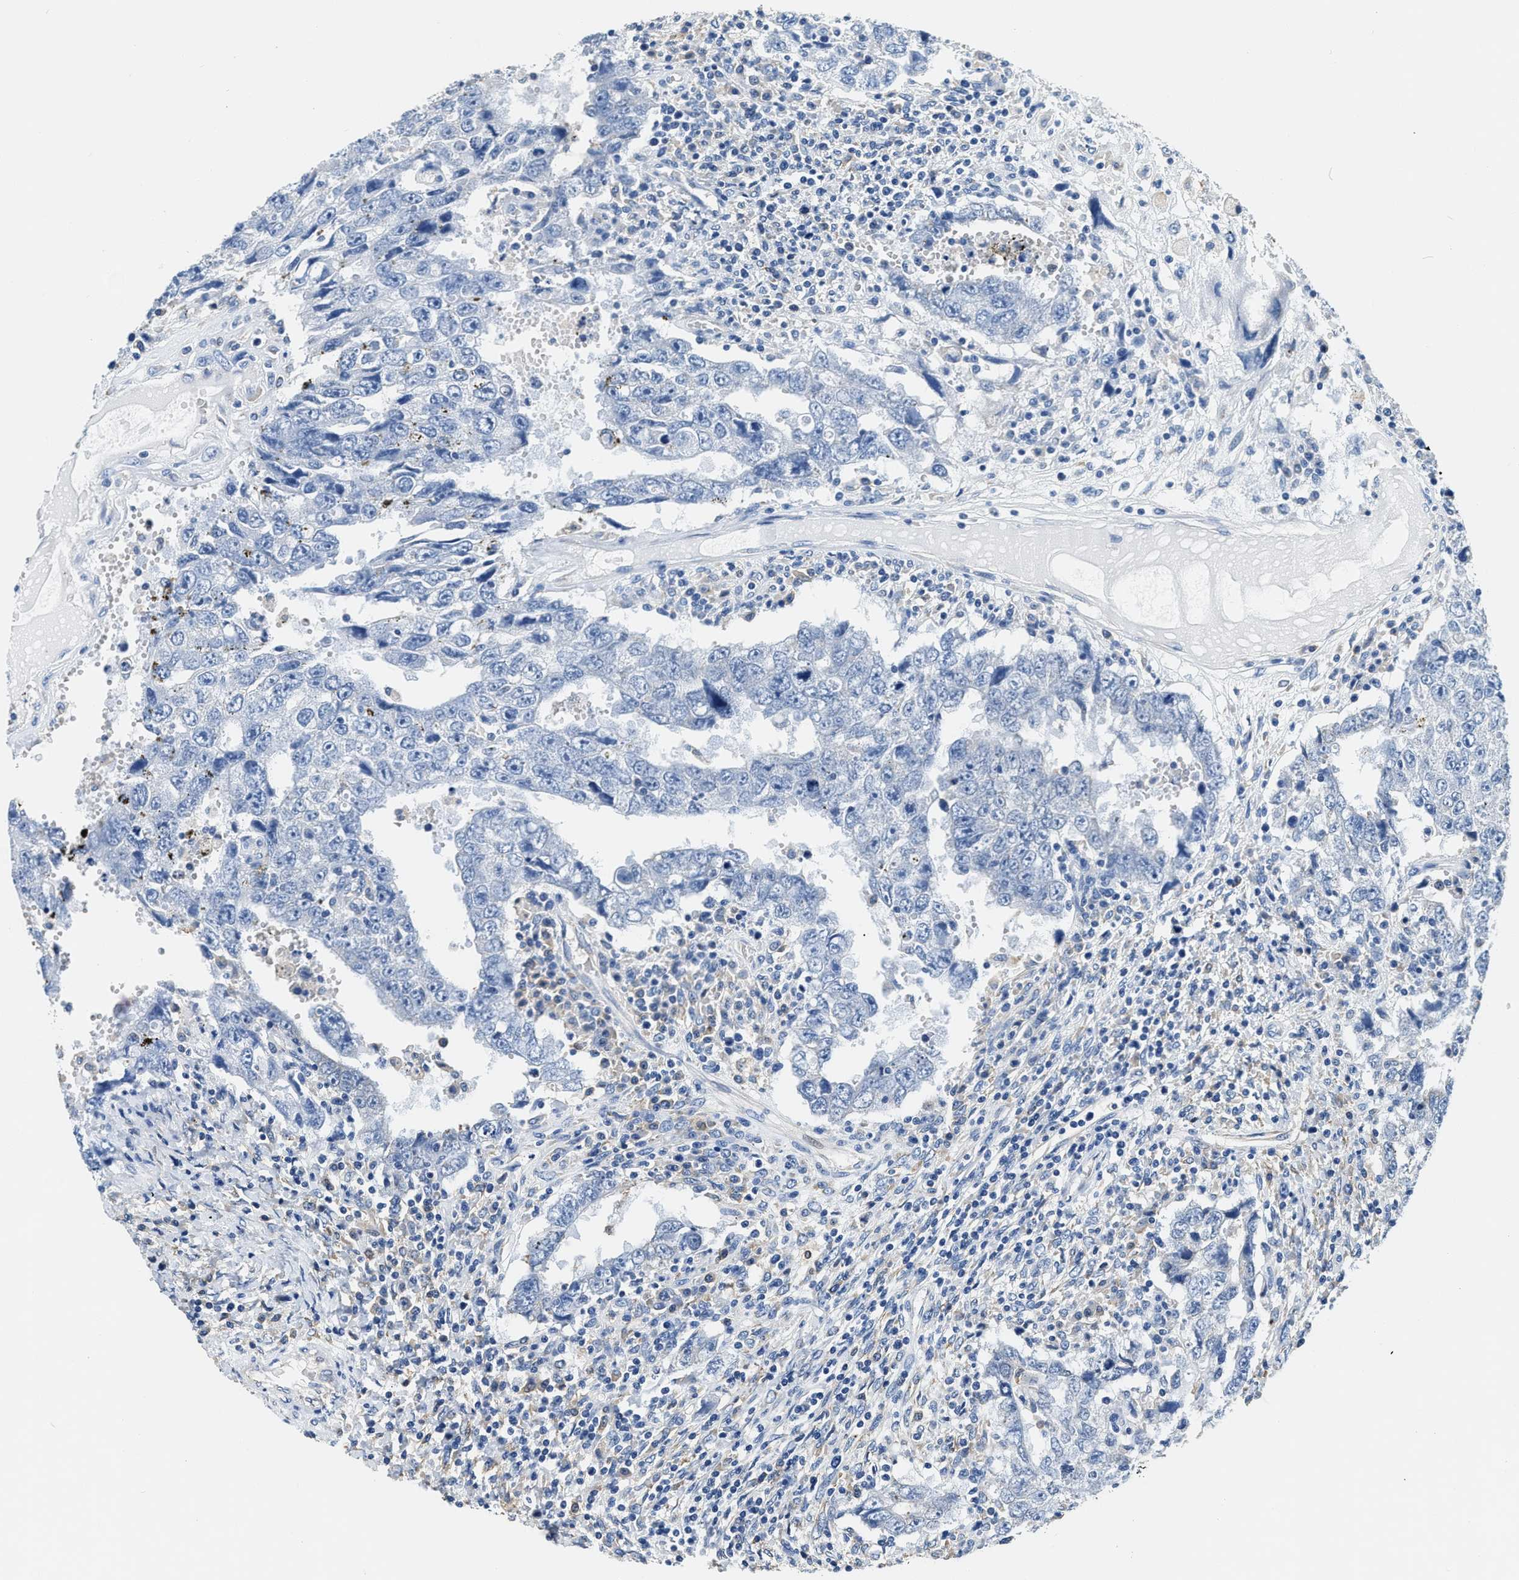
{"staining": {"intensity": "negative", "quantity": "none", "location": "none"}, "tissue": "testis cancer", "cell_type": "Tumor cells", "image_type": "cancer", "snomed": [{"axis": "morphology", "description": "Carcinoma, Embryonal, NOS"}, {"axis": "topography", "description": "Testis"}], "caption": "The photomicrograph exhibits no significant positivity in tumor cells of testis cancer (embryonal carcinoma).", "gene": "ZDHHC13", "patient": {"sex": "male", "age": 26}}